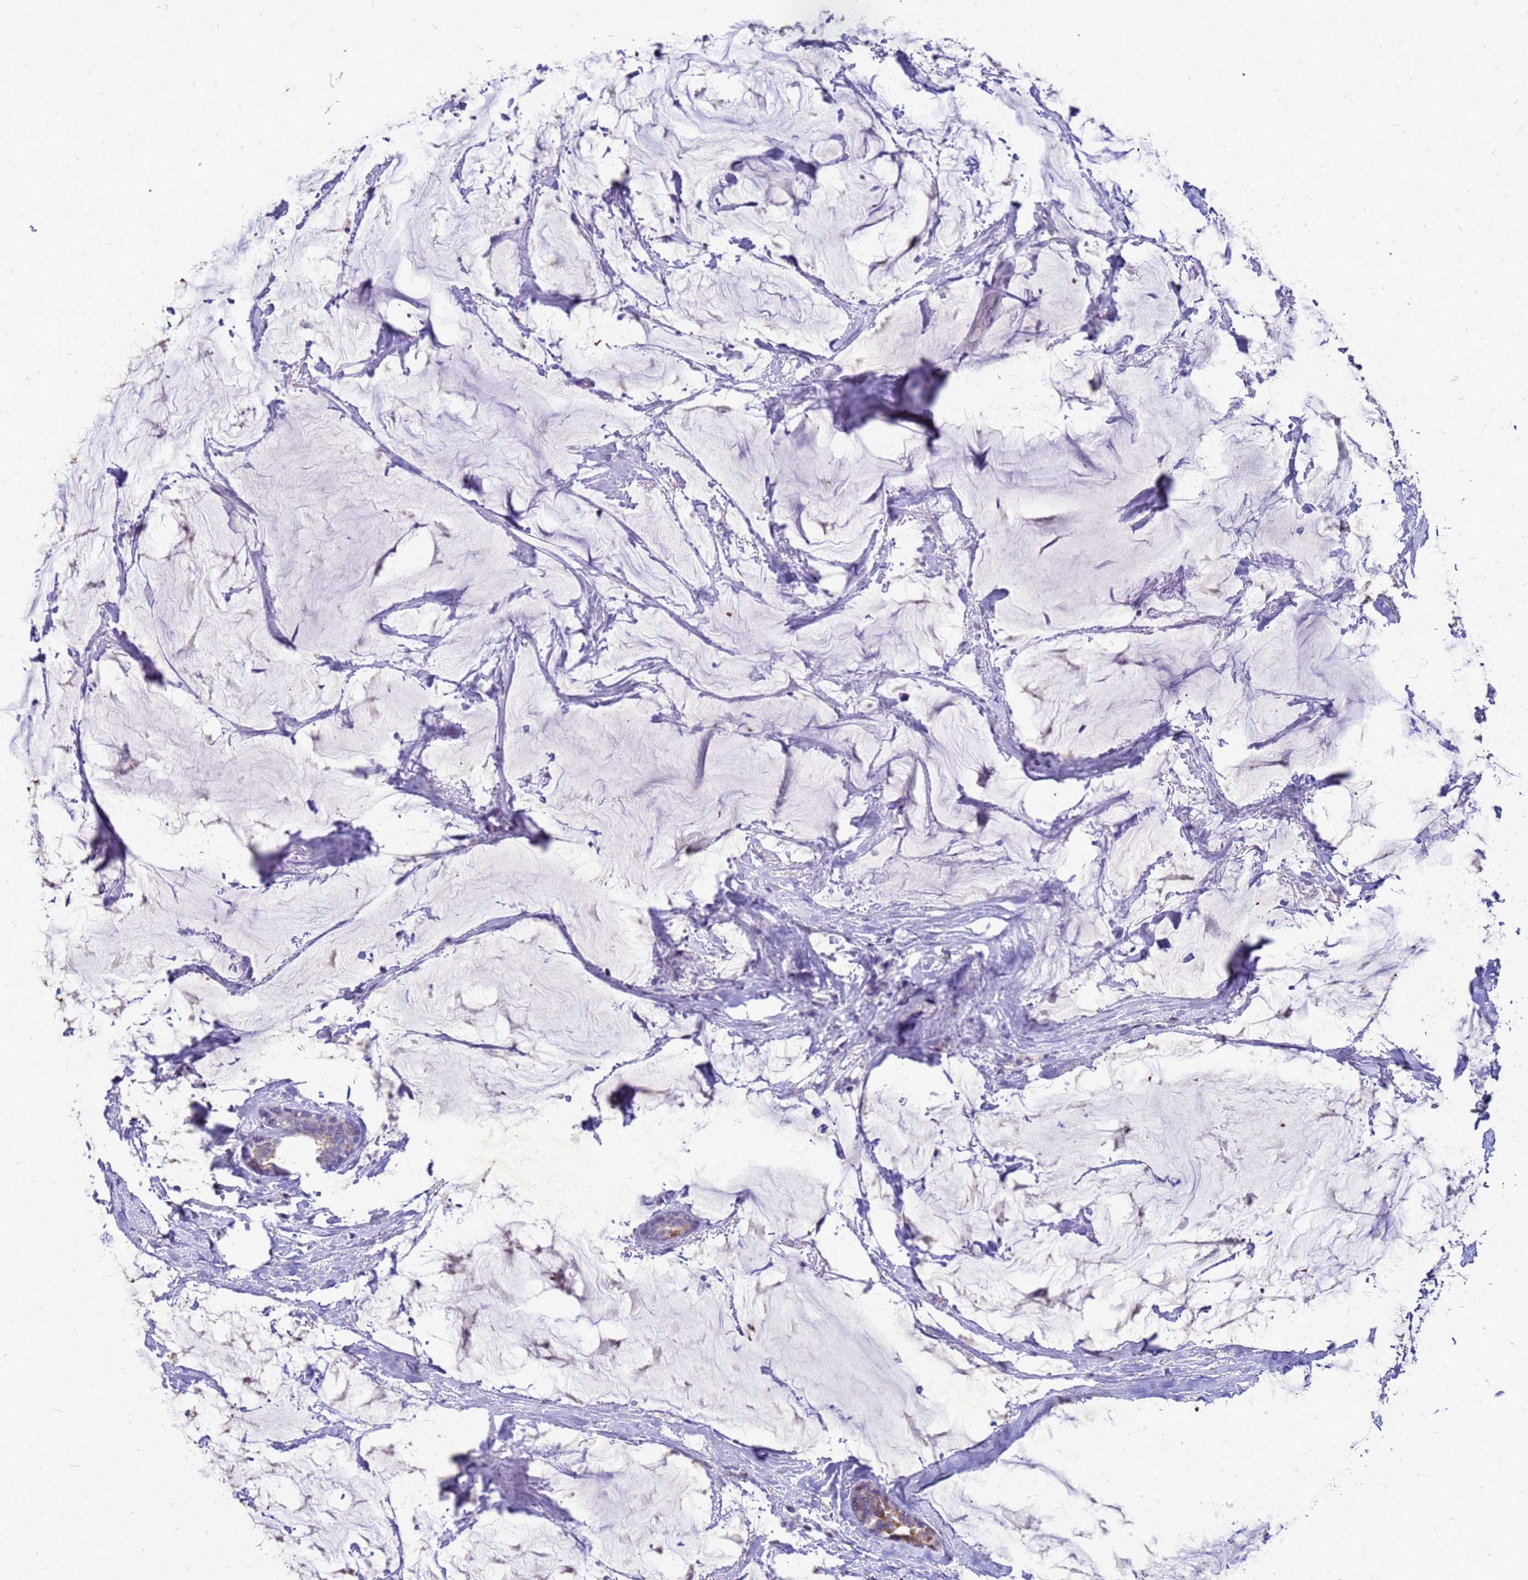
{"staining": {"intensity": "weak", "quantity": "<25%", "location": "cytoplasmic/membranous"}, "tissue": "breast cancer", "cell_type": "Tumor cells", "image_type": "cancer", "snomed": [{"axis": "morphology", "description": "Duct carcinoma"}, {"axis": "topography", "description": "Breast"}], "caption": "Immunohistochemical staining of human breast intraductal carcinoma demonstrates no significant staining in tumor cells. (DAB (3,3'-diaminobenzidine) immunohistochemistry (IHC) with hematoxylin counter stain).", "gene": "AKR1C1", "patient": {"sex": "female", "age": 93}}